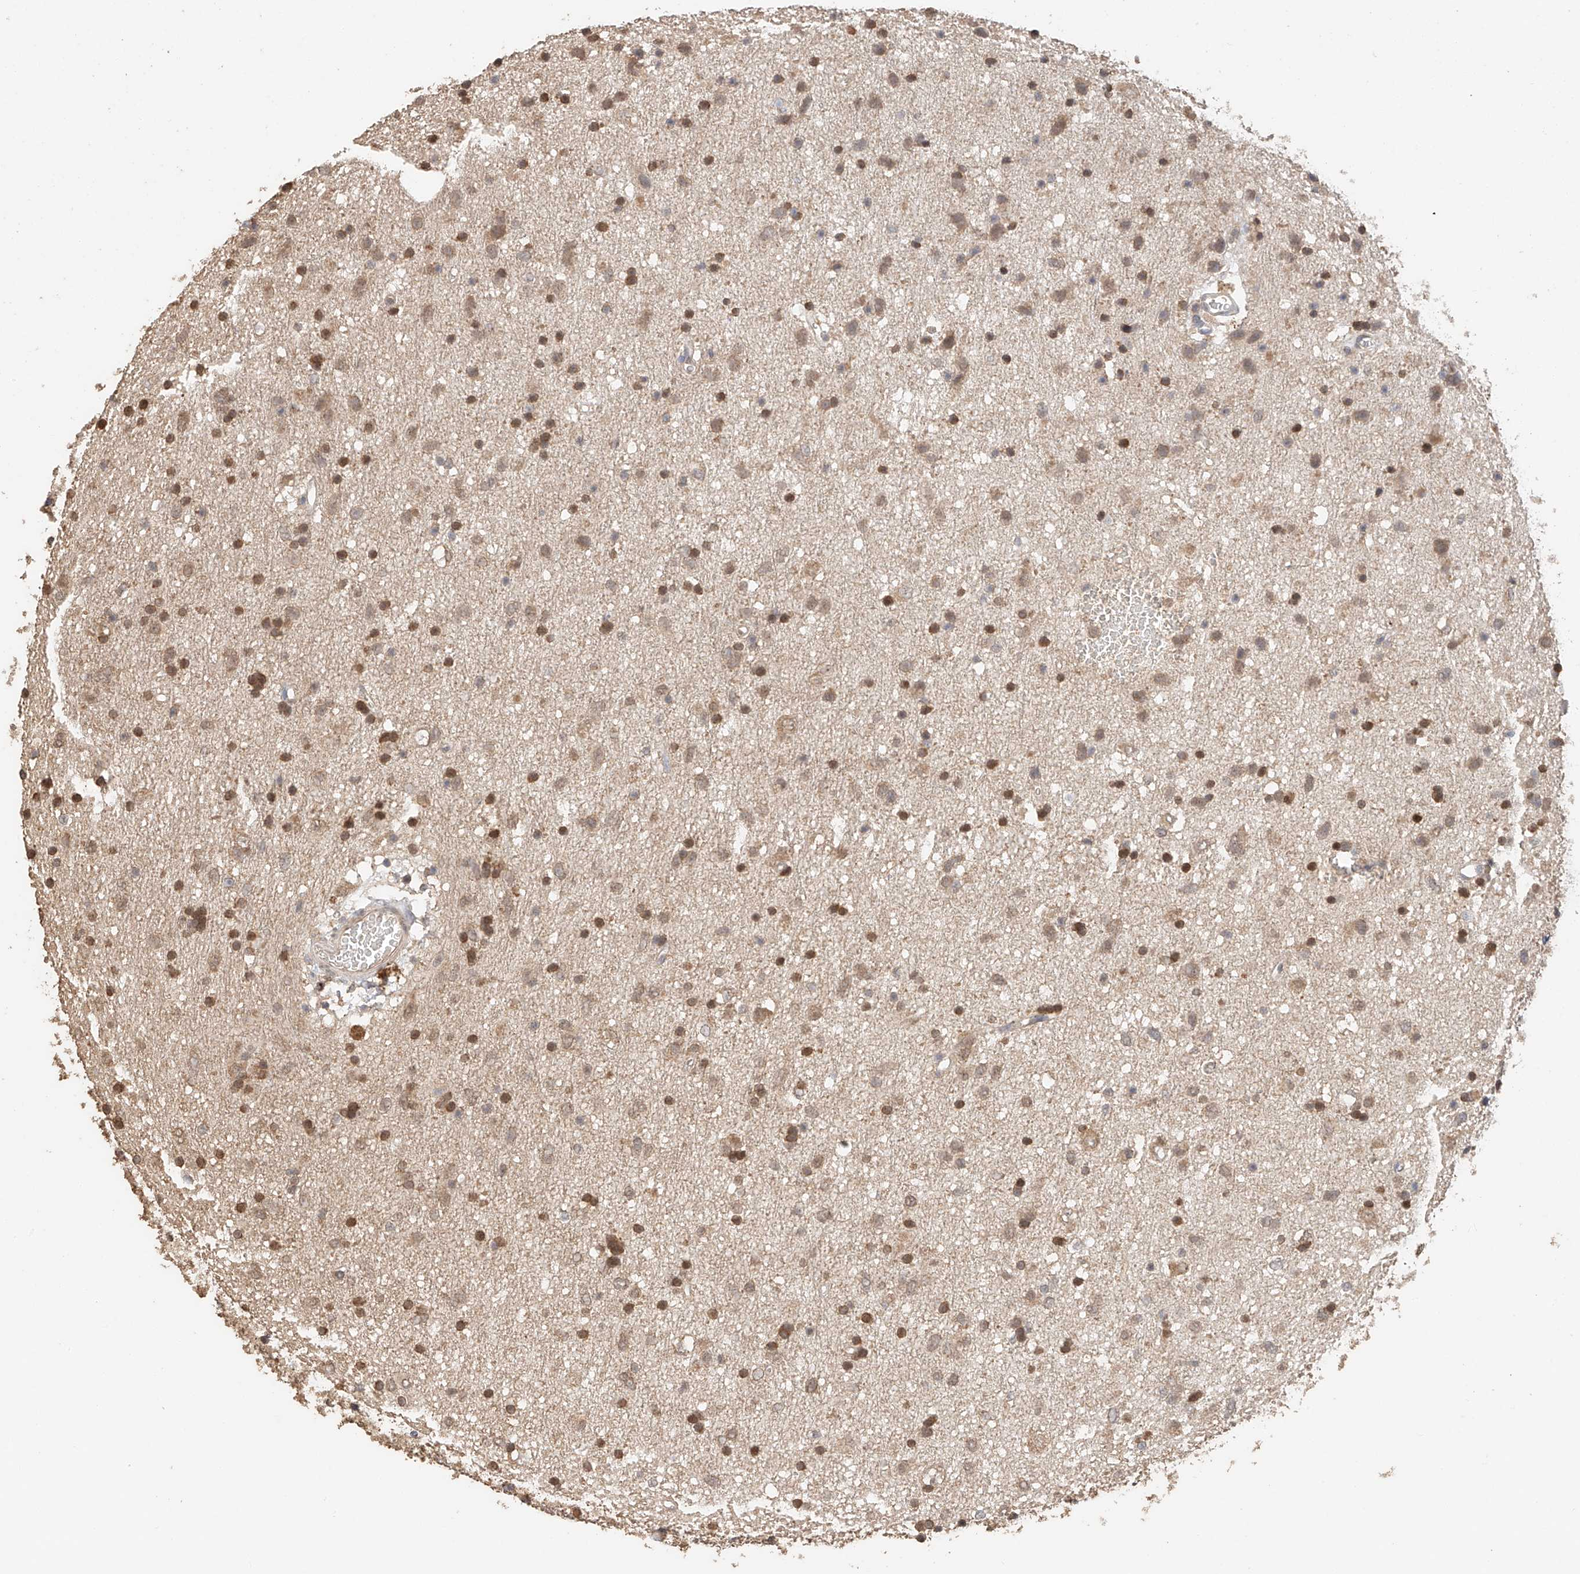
{"staining": {"intensity": "moderate", "quantity": "25%-75%", "location": "nuclear"}, "tissue": "glioma", "cell_type": "Tumor cells", "image_type": "cancer", "snomed": [{"axis": "morphology", "description": "Glioma, malignant, Low grade"}, {"axis": "topography", "description": "Brain"}], "caption": "Malignant glioma (low-grade) tissue displays moderate nuclear expression in approximately 25%-75% of tumor cells, visualized by immunohistochemistry.", "gene": "IL22RA2", "patient": {"sex": "male", "age": 77}}